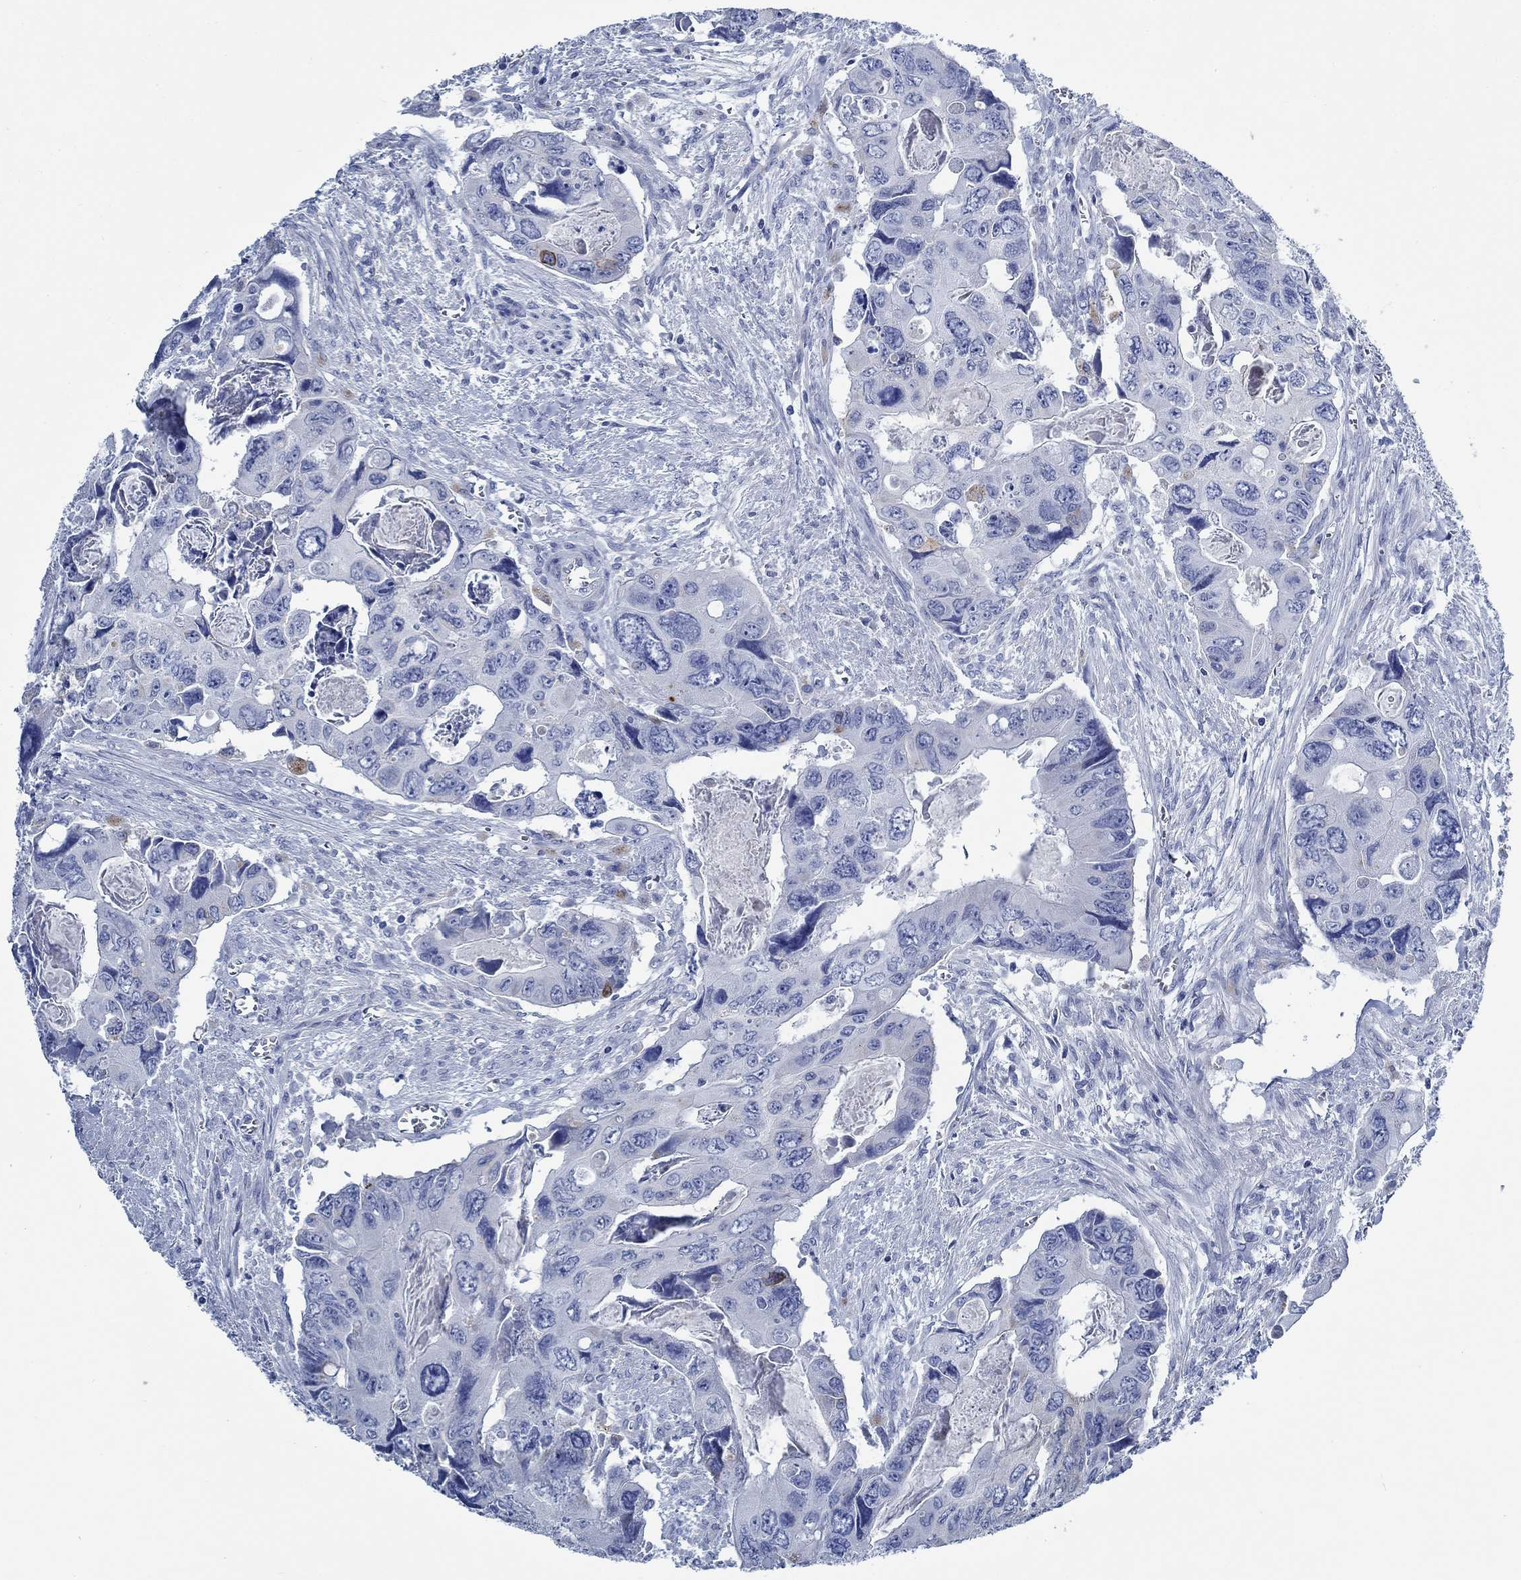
{"staining": {"intensity": "negative", "quantity": "none", "location": "none"}, "tissue": "colorectal cancer", "cell_type": "Tumor cells", "image_type": "cancer", "snomed": [{"axis": "morphology", "description": "Adenocarcinoma, NOS"}, {"axis": "topography", "description": "Rectum"}], "caption": "This image is of colorectal cancer stained with immunohistochemistry (IHC) to label a protein in brown with the nuclei are counter-stained blue. There is no staining in tumor cells. Brightfield microscopy of immunohistochemistry stained with DAB (brown) and hematoxylin (blue), captured at high magnification.", "gene": "SVEP1", "patient": {"sex": "male", "age": 62}}